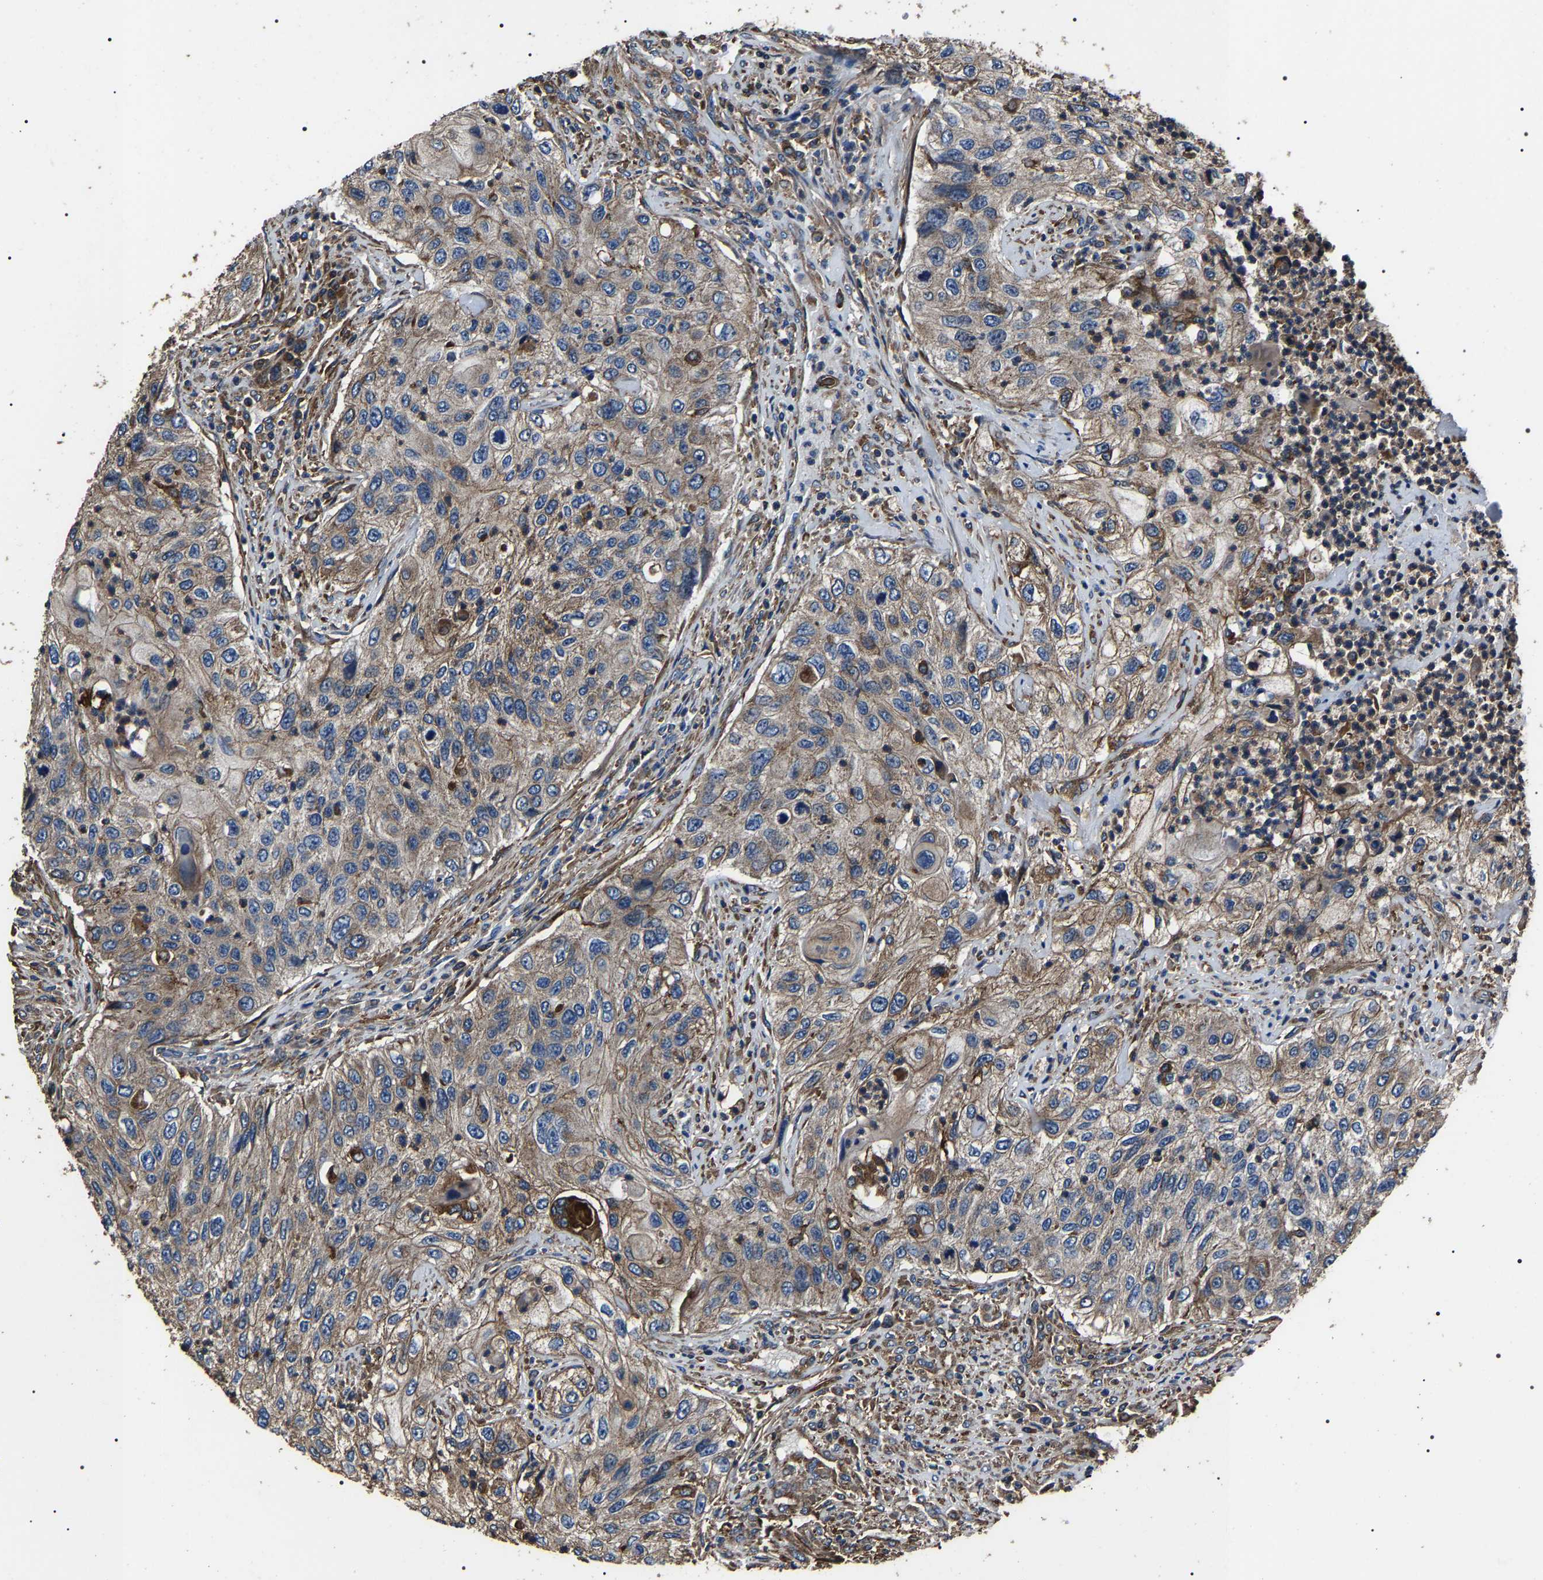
{"staining": {"intensity": "moderate", "quantity": ">75%", "location": "cytoplasmic/membranous"}, "tissue": "urothelial cancer", "cell_type": "Tumor cells", "image_type": "cancer", "snomed": [{"axis": "morphology", "description": "Urothelial carcinoma, High grade"}, {"axis": "topography", "description": "Urinary bladder"}], "caption": "Immunohistochemical staining of human urothelial cancer exhibits medium levels of moderate cytoplasmic/membranous protein expression in about >75% of tumor cells.", "gene": "HSCB", "patient": {"sex": "female", "age": 60}}